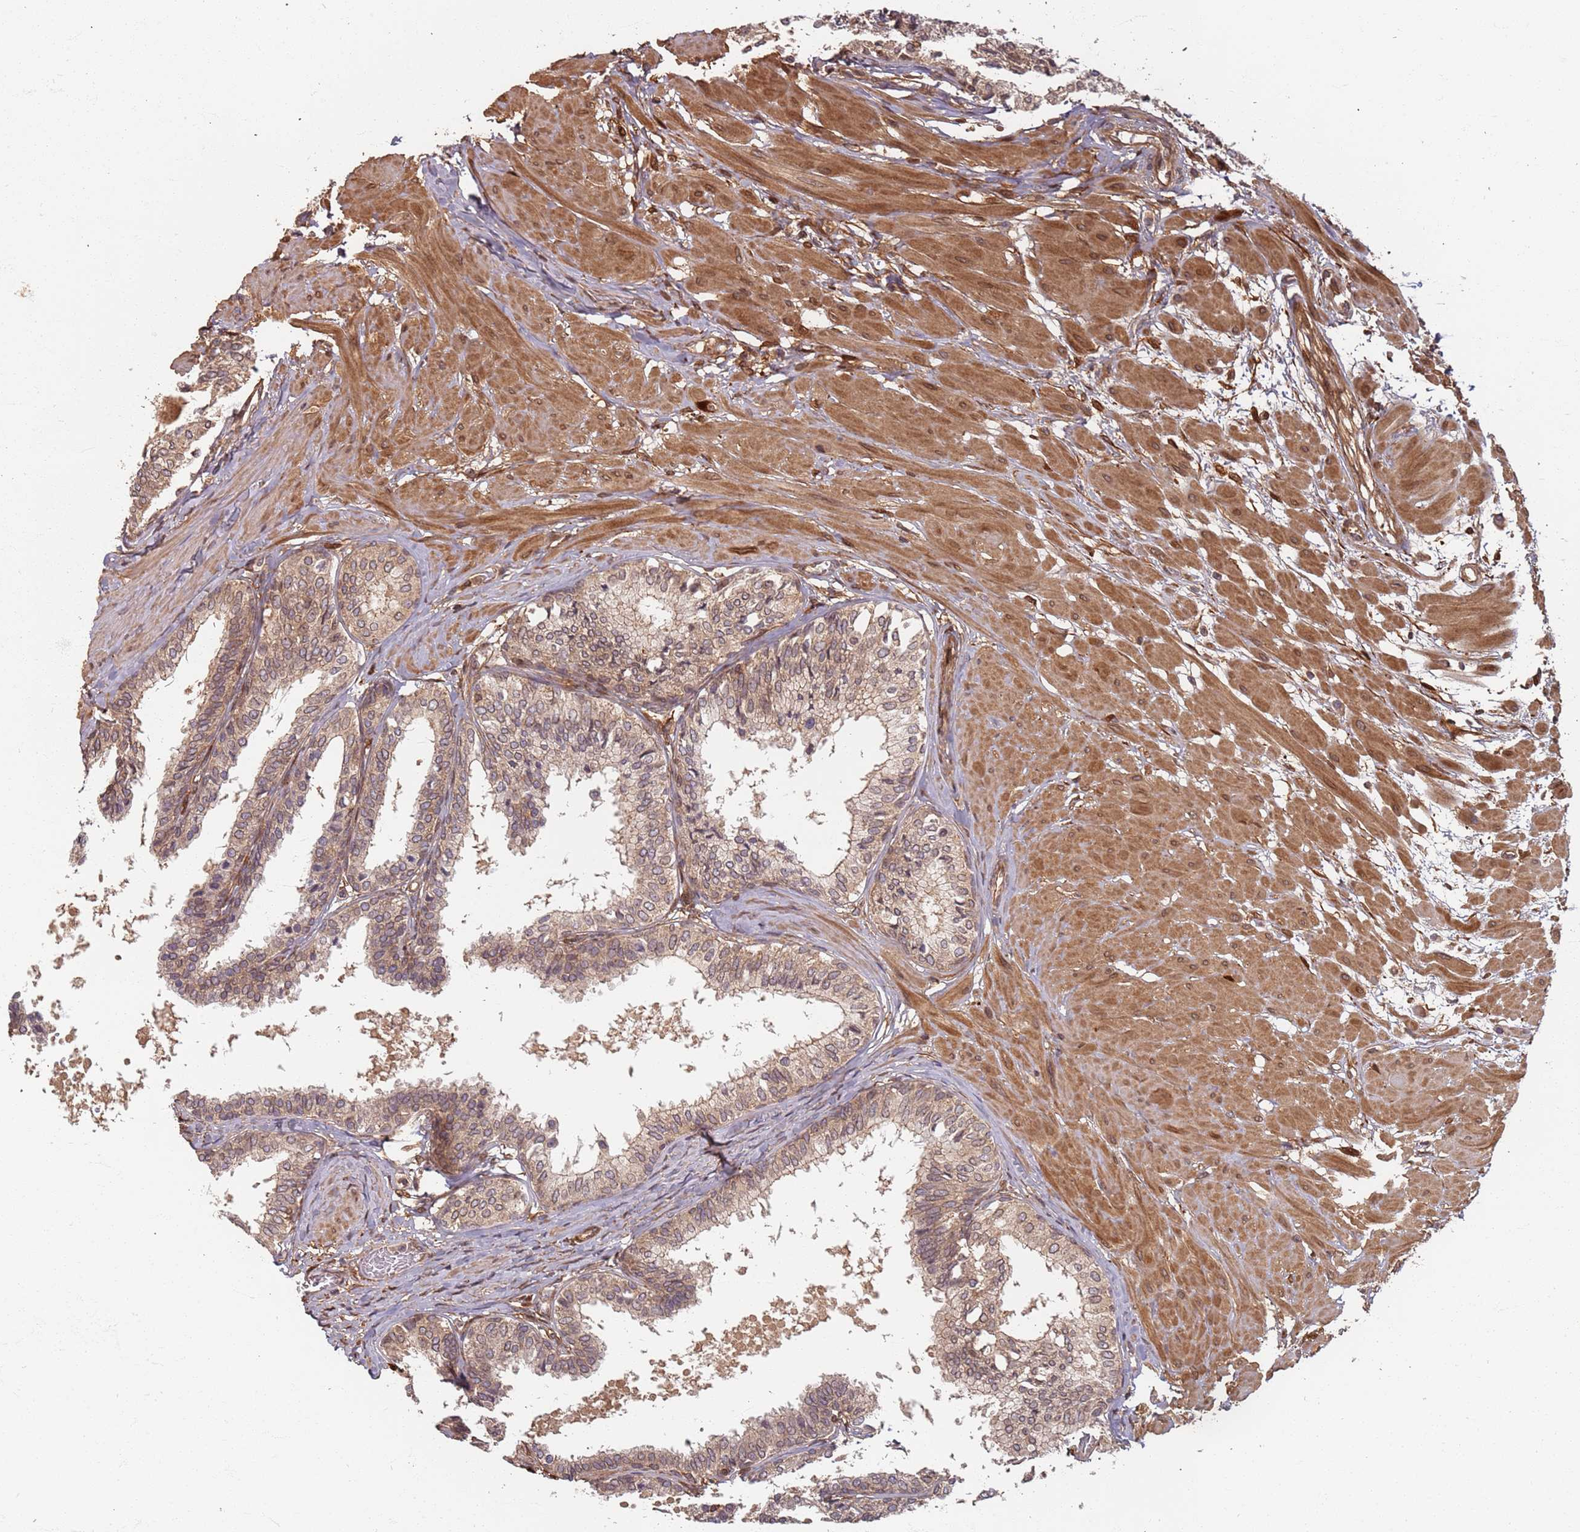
{"staining": {"intensity": "moderate", "quantity": "<25%", "location": "cytoplasmic/membranous"}, "tissue": "prostate", "cell_type": "Glandular cells", "image_type": "normal", "snomed": [{"axis": "morphology", "description": "Normal tissue, NOS"}, {"axis": "topography", "description": "Prostate"}], "caption": "Immunohistochemical staining of unremarkable human prostate displays <25% levels of moderate cytoplasmic/membranous protein positivity in about <25% of glandular cells.", "gene": "SDCCAG8", "patient": {"sex": "male", "age": 48}}